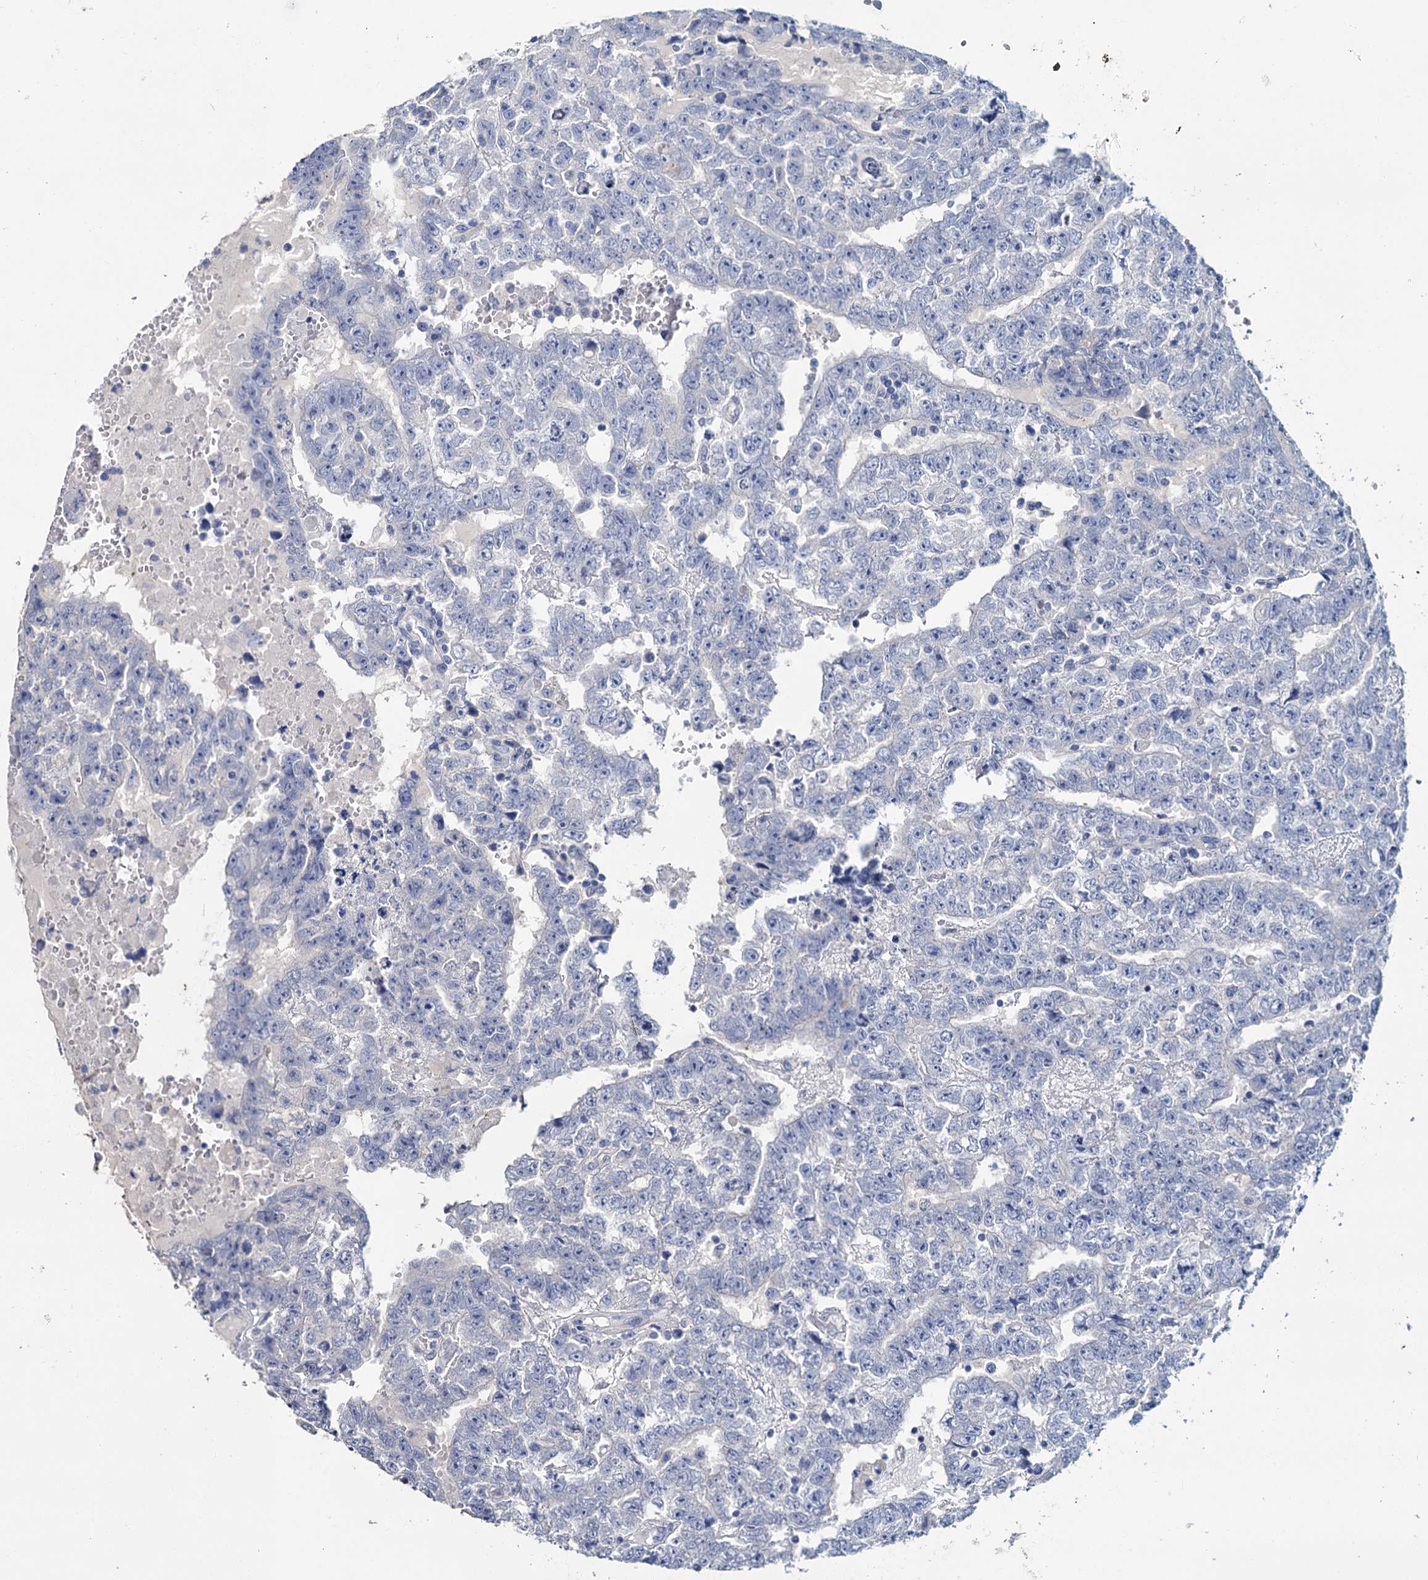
{"staining": {"intensity": "negative", "quantity": "none", "location": "none"}, "tissue": "testis cancer", "cell_type": "Tumor cells", "image_type": "cancer", "snomed": [{"axis": "morphology", "description": "Carcinoma, Embryonal, NOS"}, {"axis": "topography", "description": "Testis"}], "caption": "The immunohistochemistry (IHC) image has no significant staining in tumor cells of testis cancer tissue.", "gene": "SNCB", "patient": {"sex": "male", "age": 25}}